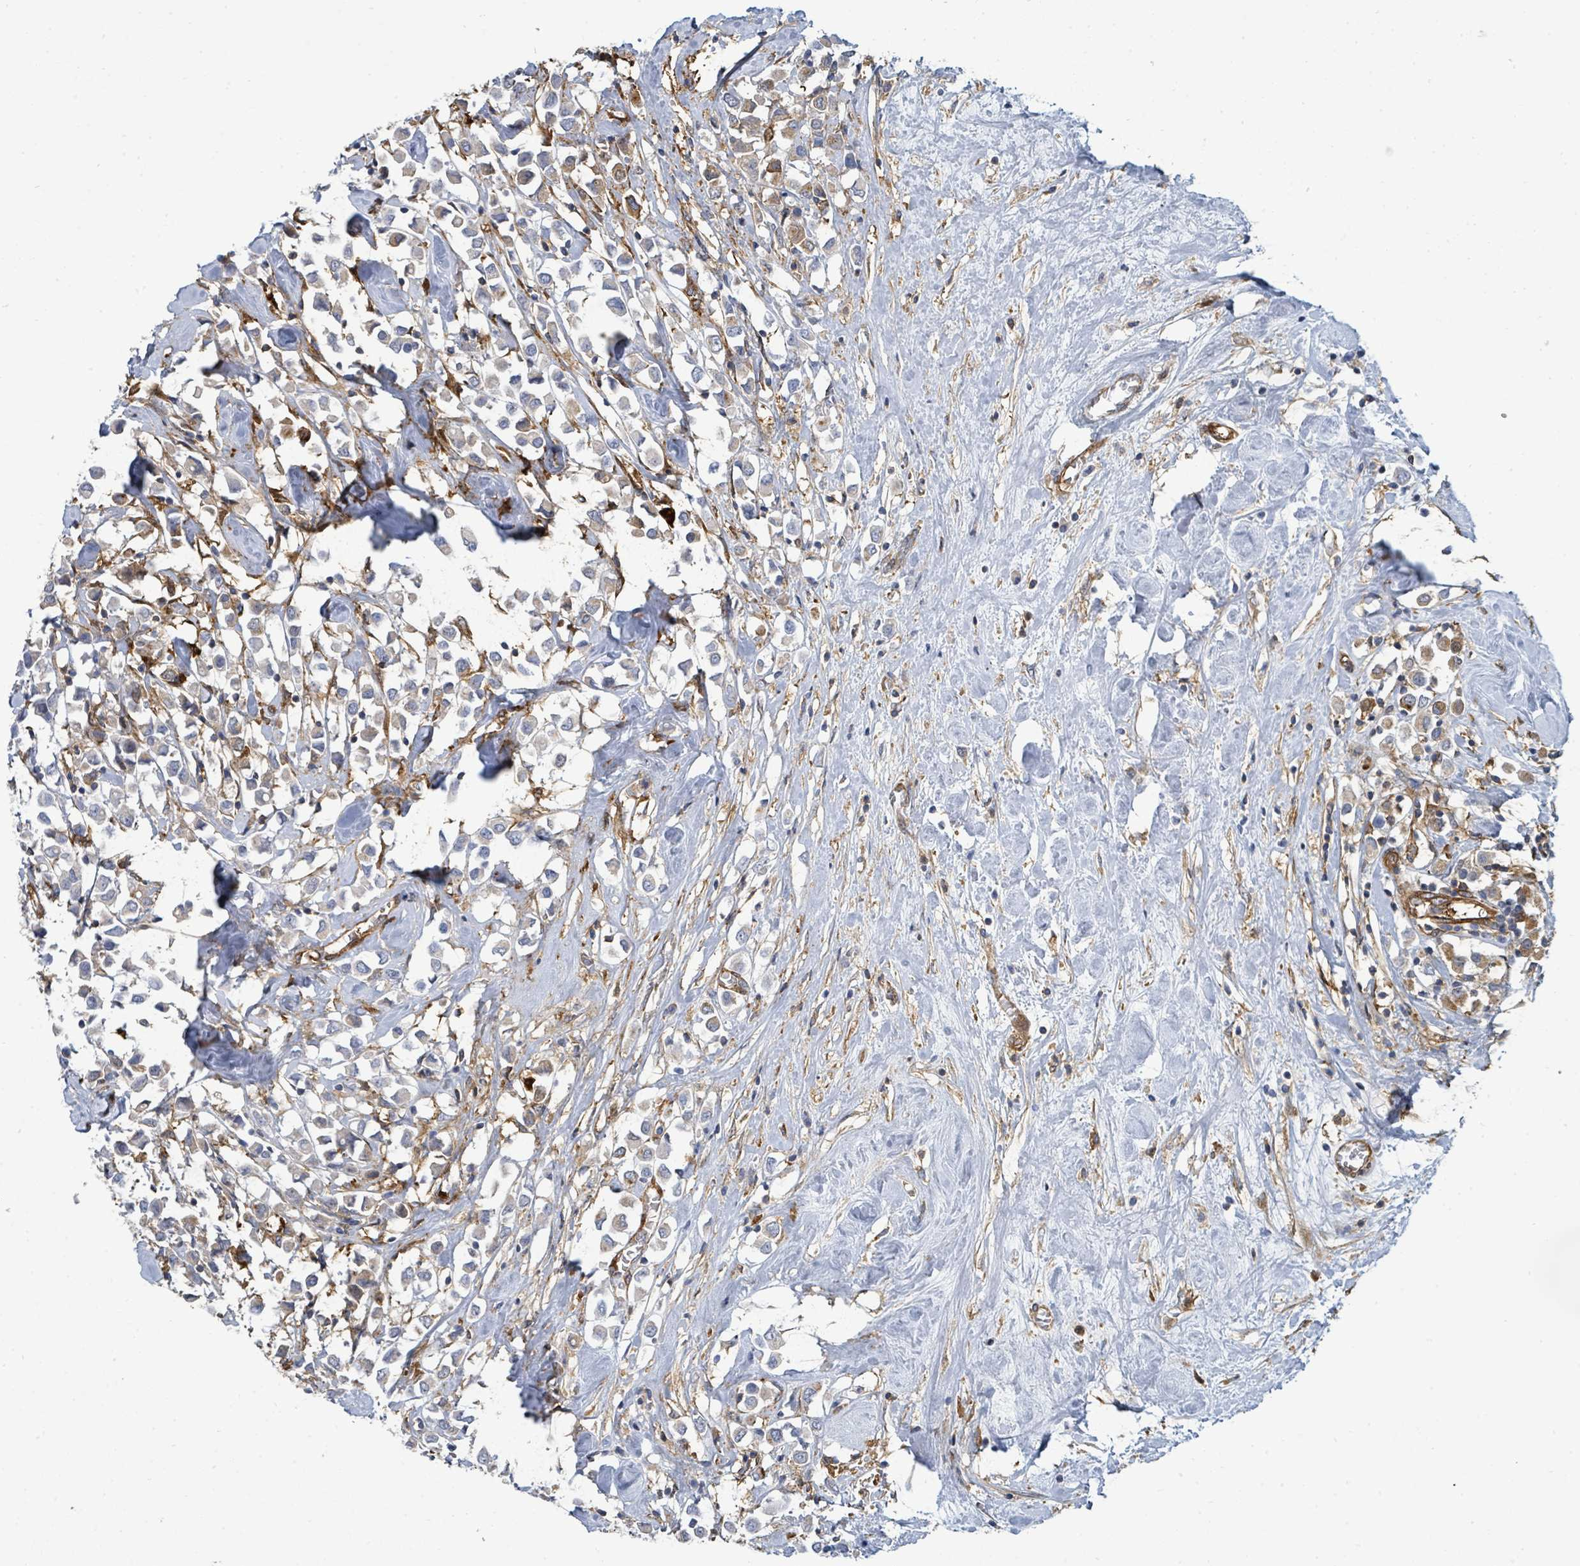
{"staining": {"intensity": "negative", "quantity": "none", "location": "none"}, "tissue": "breast cancer", "cell_type": "Tumor cells", "image_type": "cancer", "snomed": [{"axis": "morphology", "description": "Duct carcinoma"}, {"axis": "topography", "description": "Breast"}], "caption": "DAB immunohistochemical staining of human breast cancer (invasive ductal carcinoma) displays no significant staining in tumor cells.", "gene": "IFIT1", "patient": {"sex": "female", "age": 61}}